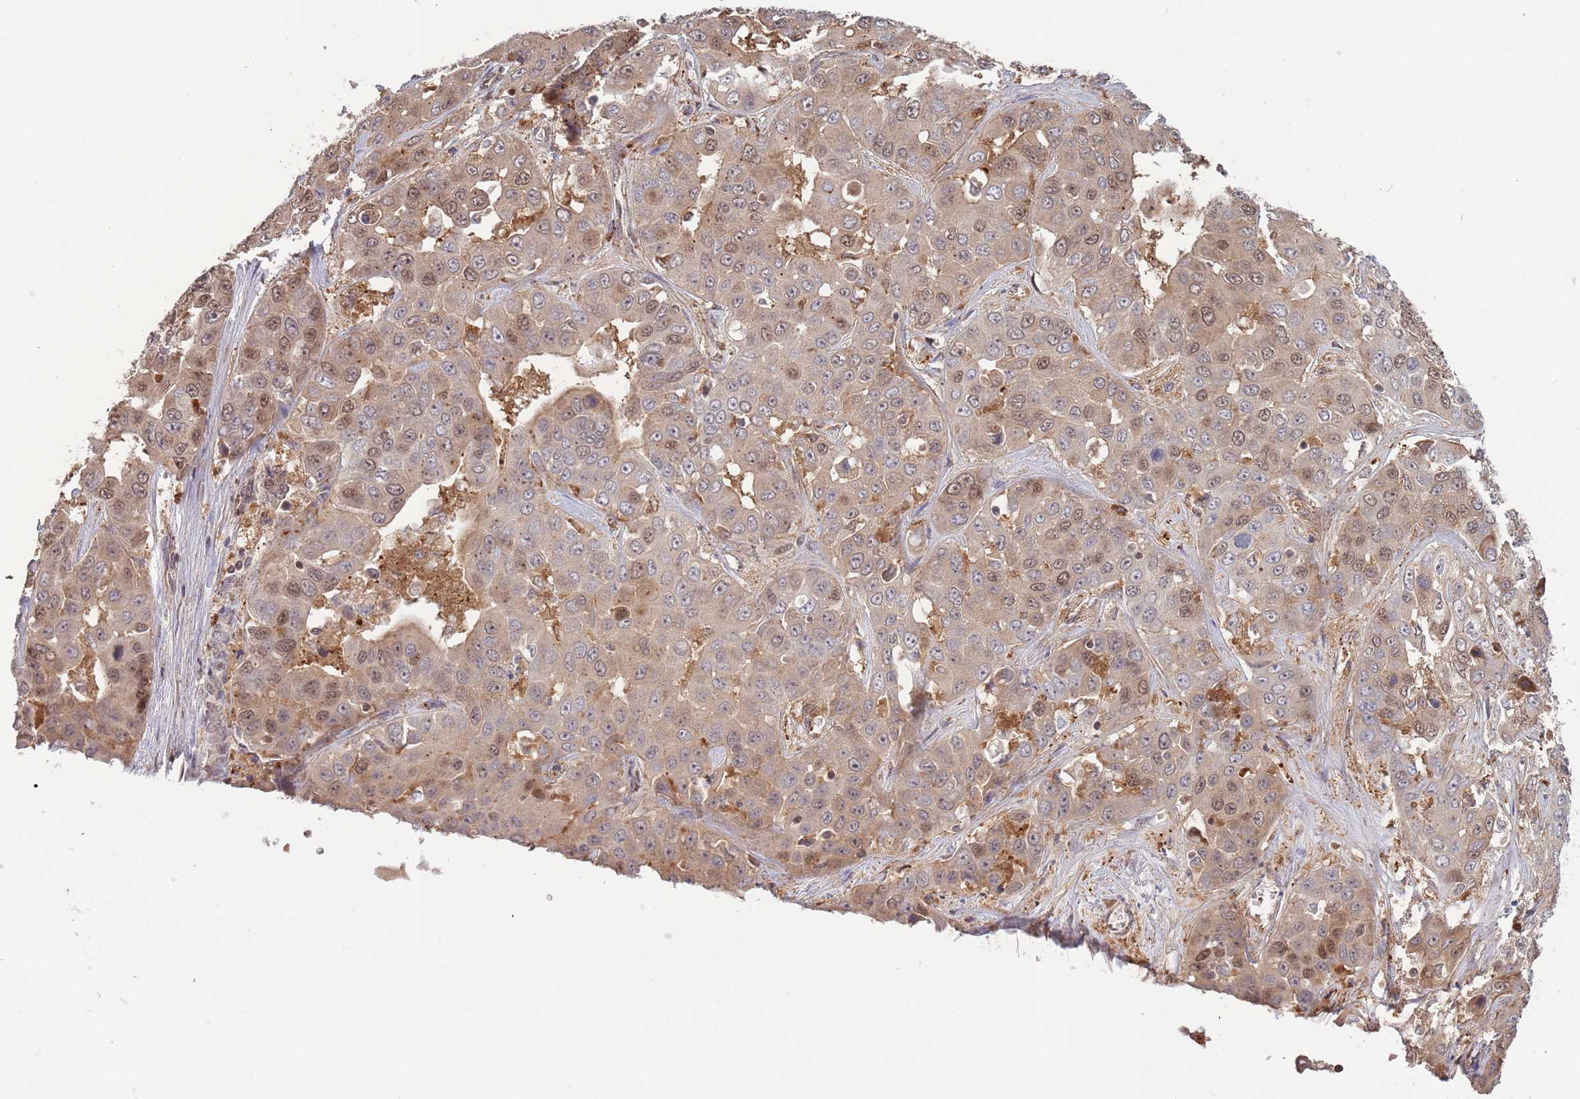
{"staining": {"intensity": "weak", "quantity": "25%-75%", "location": "cytoplasmic/membranous,nuclear"}, "tissue": "liver cancer", "cell_type": "Tumor cells", "image_type": "cancer", "snomed": [{"axis": "morphology", "description": "Cholangiocarcinoma"}, {"axis": "topography", "description": "Liver"}], "caption": "Liver cancer (cholangiocarcinoma) stained for a protein displays weak cytoplasmic/membranous and nuclear positivity in tumor cells.", "gene": "SALL1", "patient": {"sex": "female", "age": 52}}